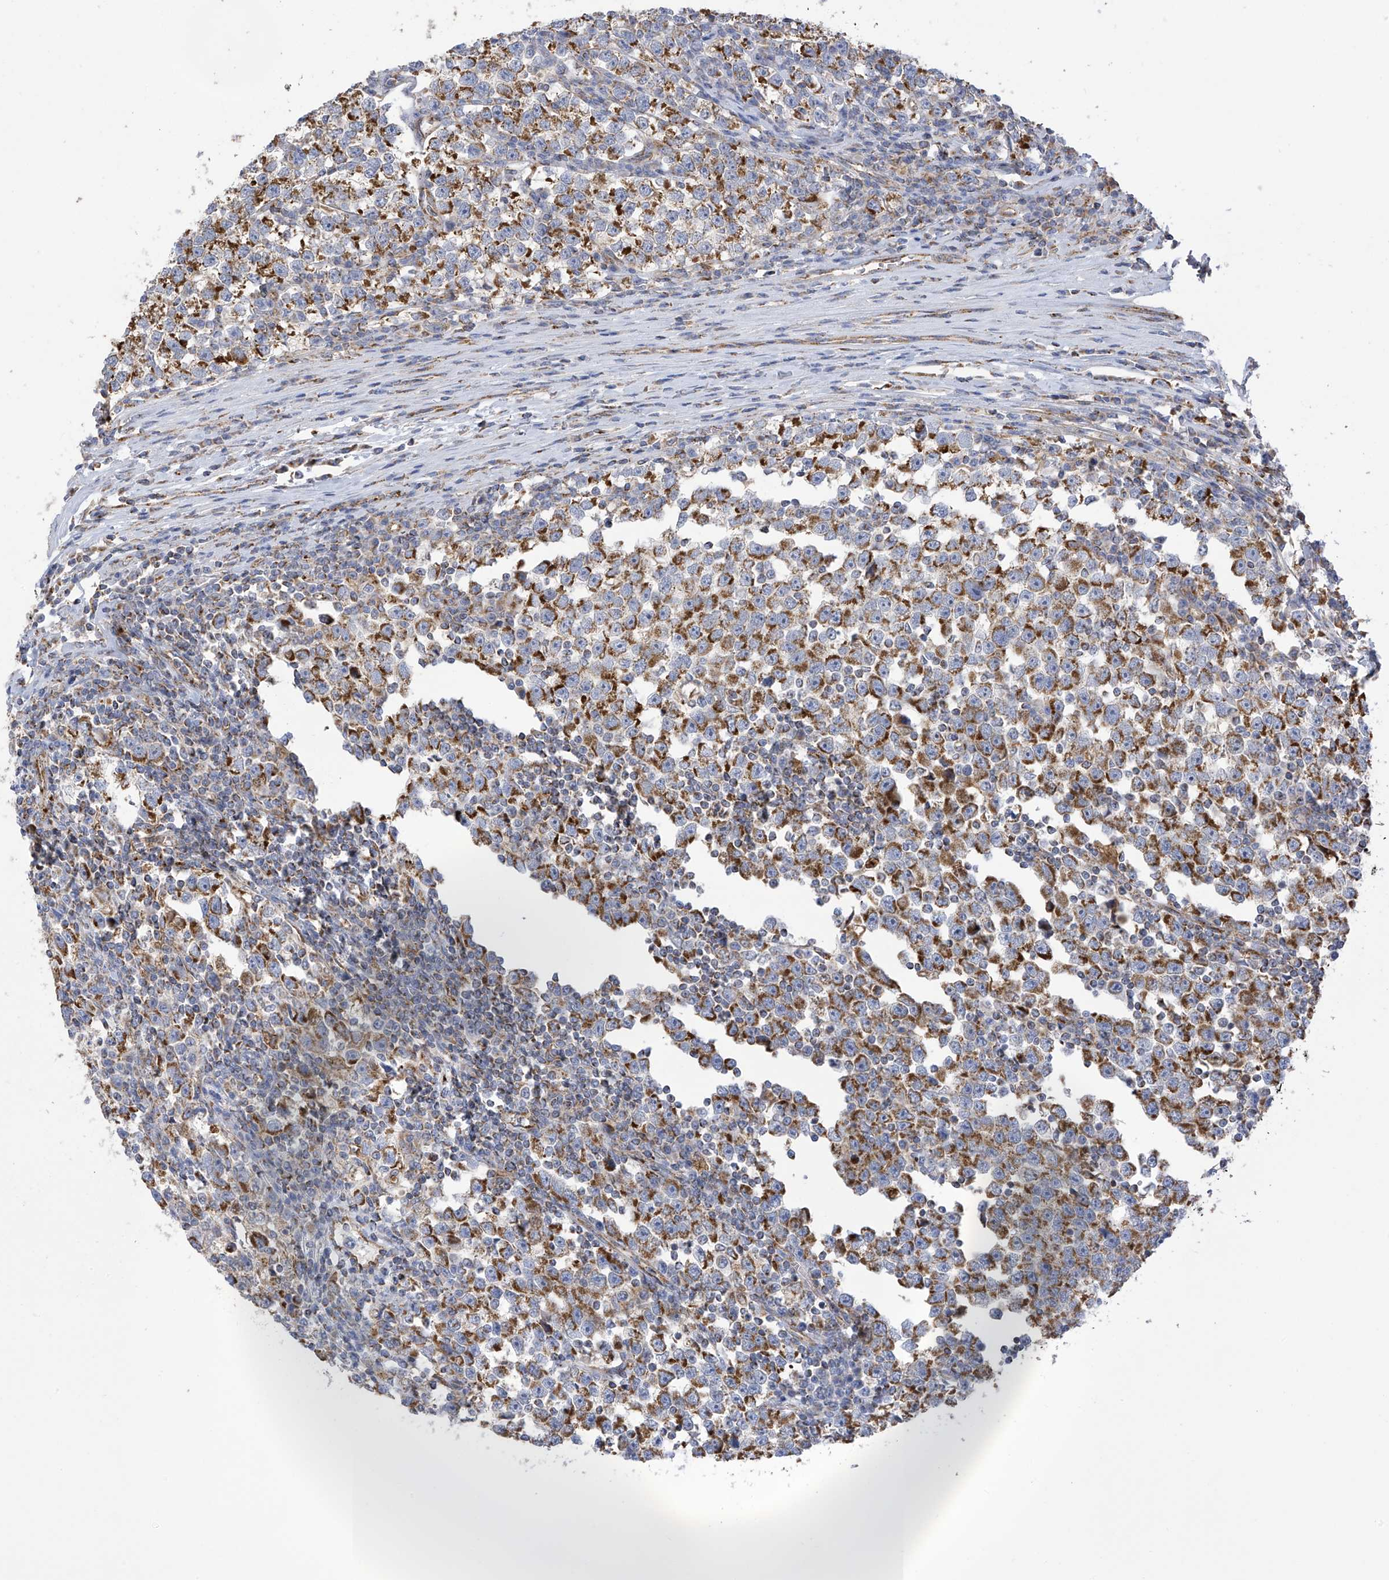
{"staining": {"intensity": "strong", "quantity": ">75%", "location": "cytoplasmic/membranous"}, "tissue": "testis cancer", "cell_type": "Tumor cells", "image_type": "cancer", "snomed": [{"axis": "morphology", "description": "Normal tissue, NOS"}, {"axis": "morphology", "description": "Seminoma, NOS"}, {"axis": "topography", "description": "Testis"}], "caption": "Immunohistochemical staining of testis cancer shows strong cytoplasmic/membranous protein positivity in approximately >75% of tumor cells.", "gene": "ITM2B", "patient": {"sex": "male", "age": 43}}